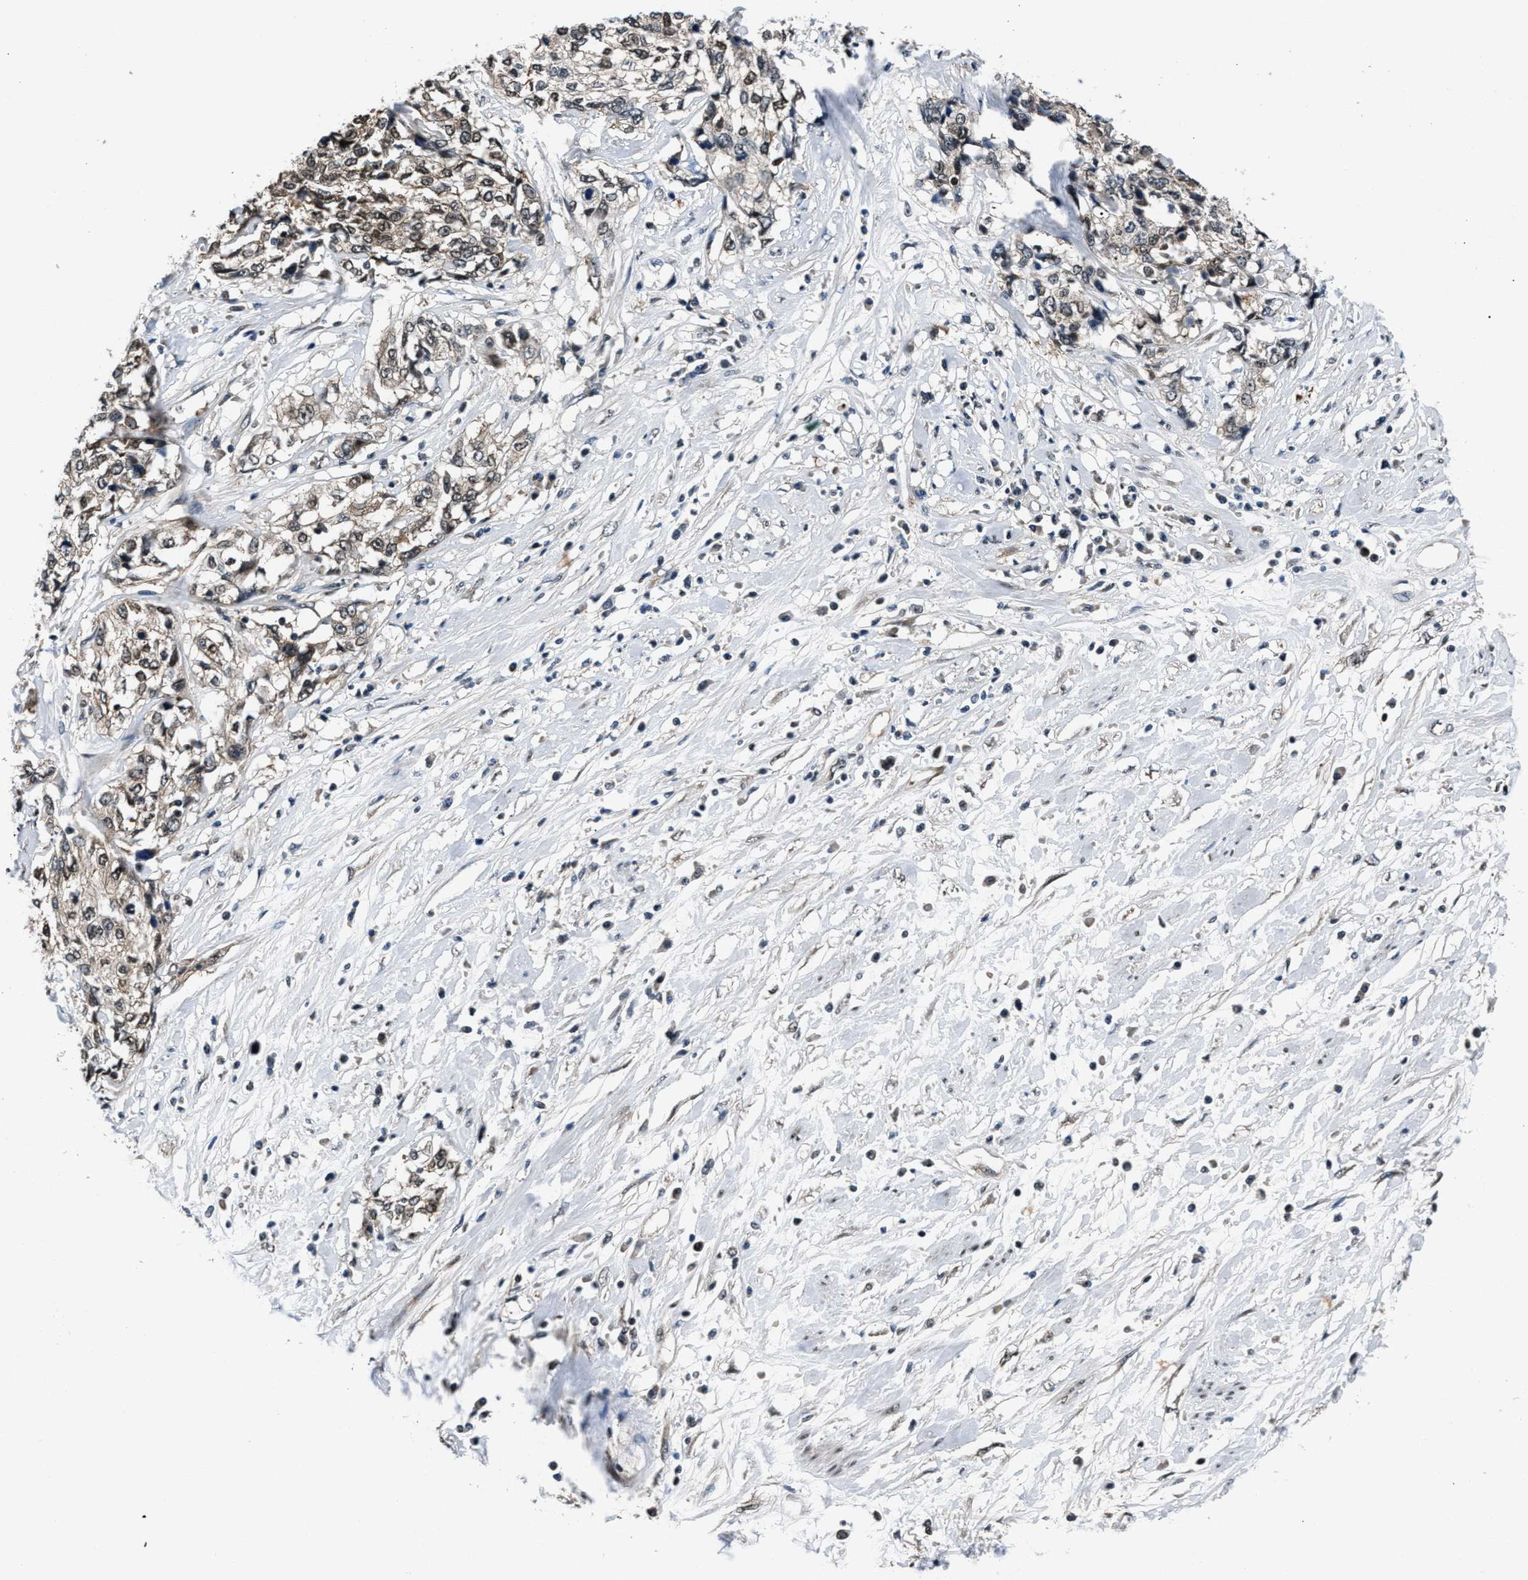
{"staining": {"intensity": "weak", "quantity": "<25%", "location": "cytoplasmic/membranous,nuclear"}, "tissue": "cervical cancer", "cell_type": "Tumor cells", "image_type": "cancer", "snomed": [{"axis": "morphology", "description": "Squamous cell carcinoma, NOS"}, {"axis": "topography", "description": "Cervix"}], "caption": "An image of human cervical cancer is negative for staining in tumor cells. (Immunohistochemistry (ihc), brightfield microscopy, high magnification).", "gene": "RBM33", "patient": {"sex": "female", "age": 57}}